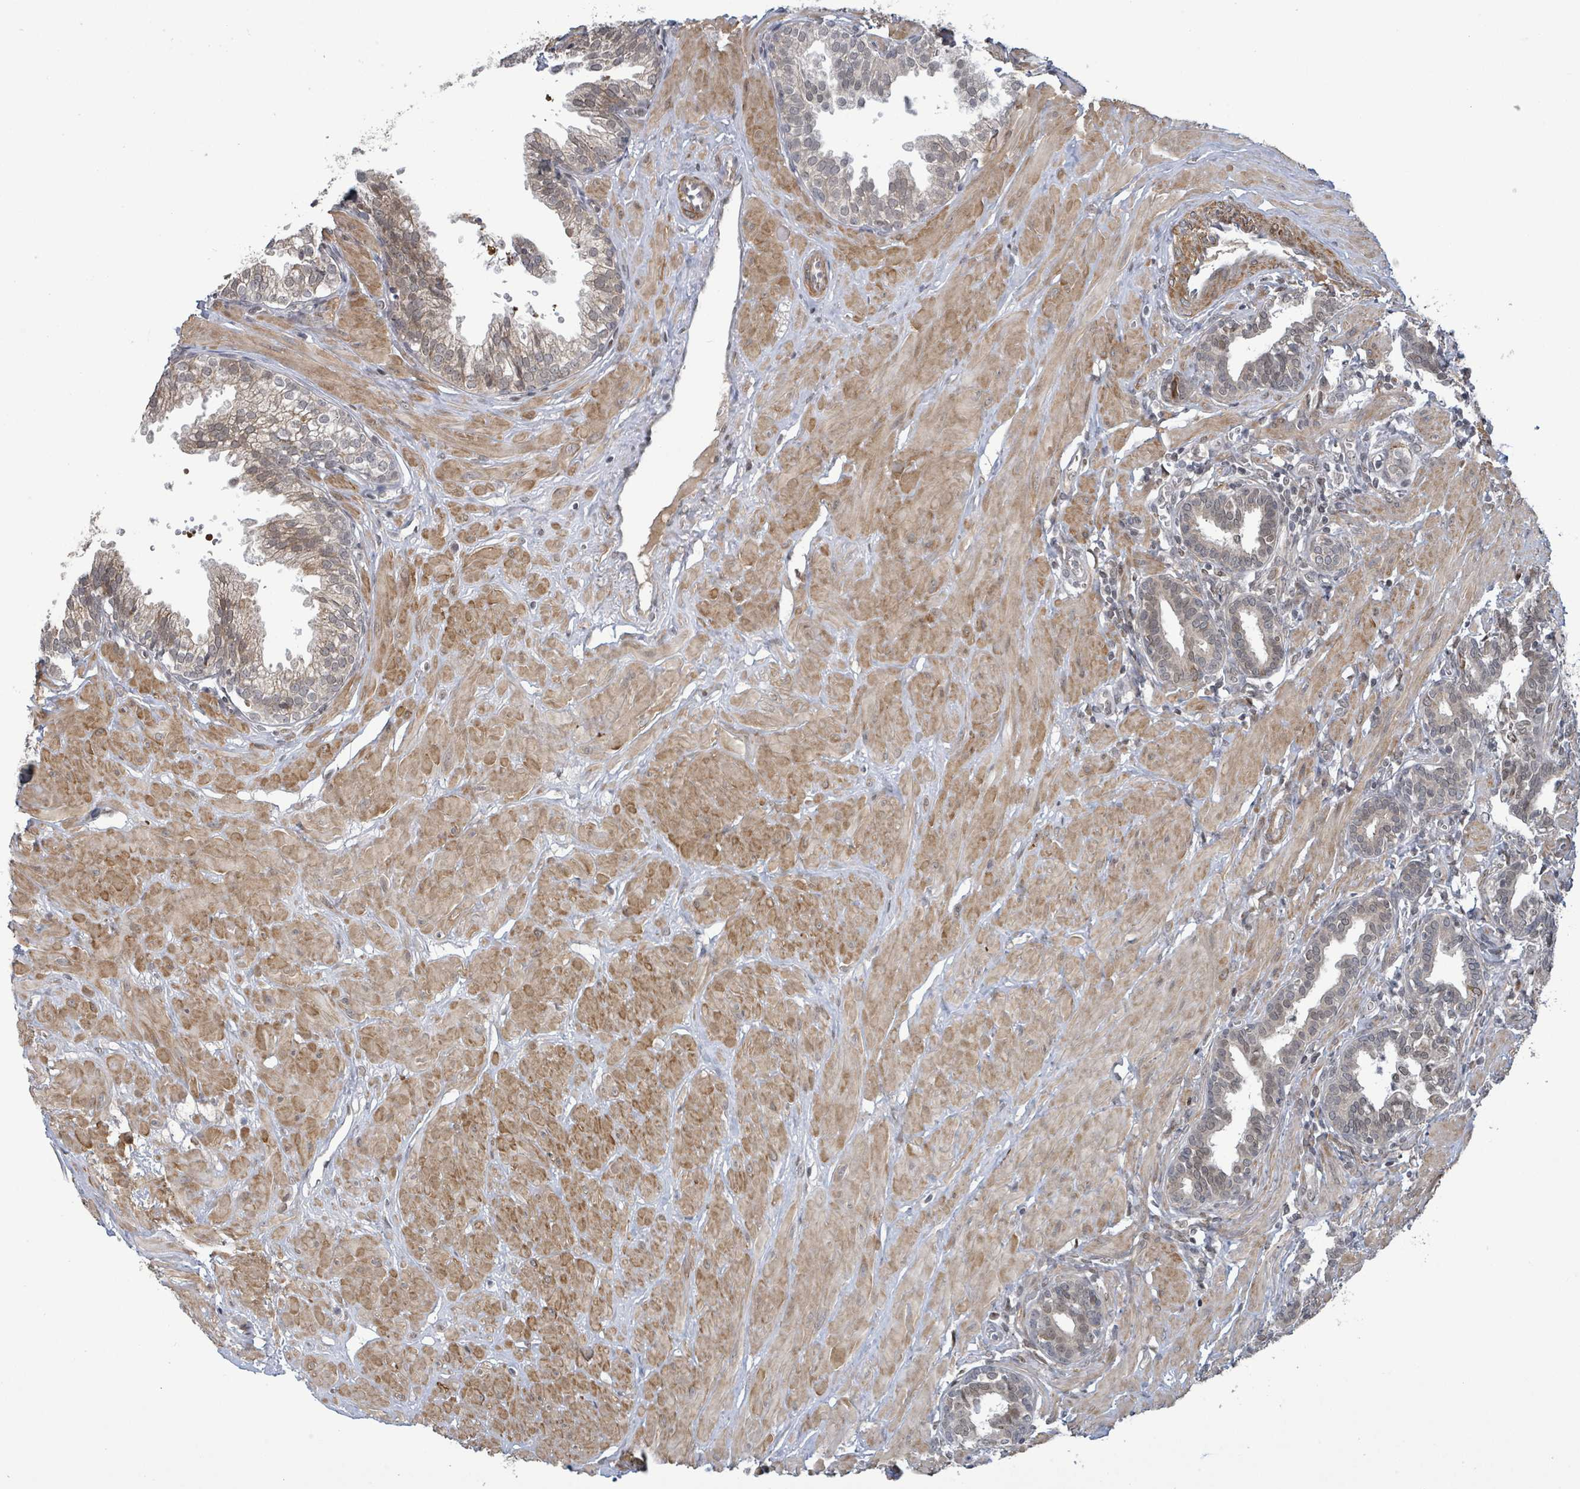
{"staining": {"intensity": "weak", "quantity": "25%-75%", "location": "cytoplasmic/membranous"}, "tissue": "prostate", "cell_type": "Glandular cells", "image_type": "normal", "snomed": [{"axis": "morphology", "description": "Normal tissue, NOS"}, {"axis": "topography", "description": "Prostate"}, {"axis": "topography", "description": "Peripheral nerve tissue"}], "caption": "A histopathology image of prostate stained for a protein displays weak cytoplasmic/membranous brown staining in glandular cells. (DAB = brown stain, brightfield microscopy at high magnification).", "gene": "SBF2", "patient": {"sex": "male", "age": 55}}